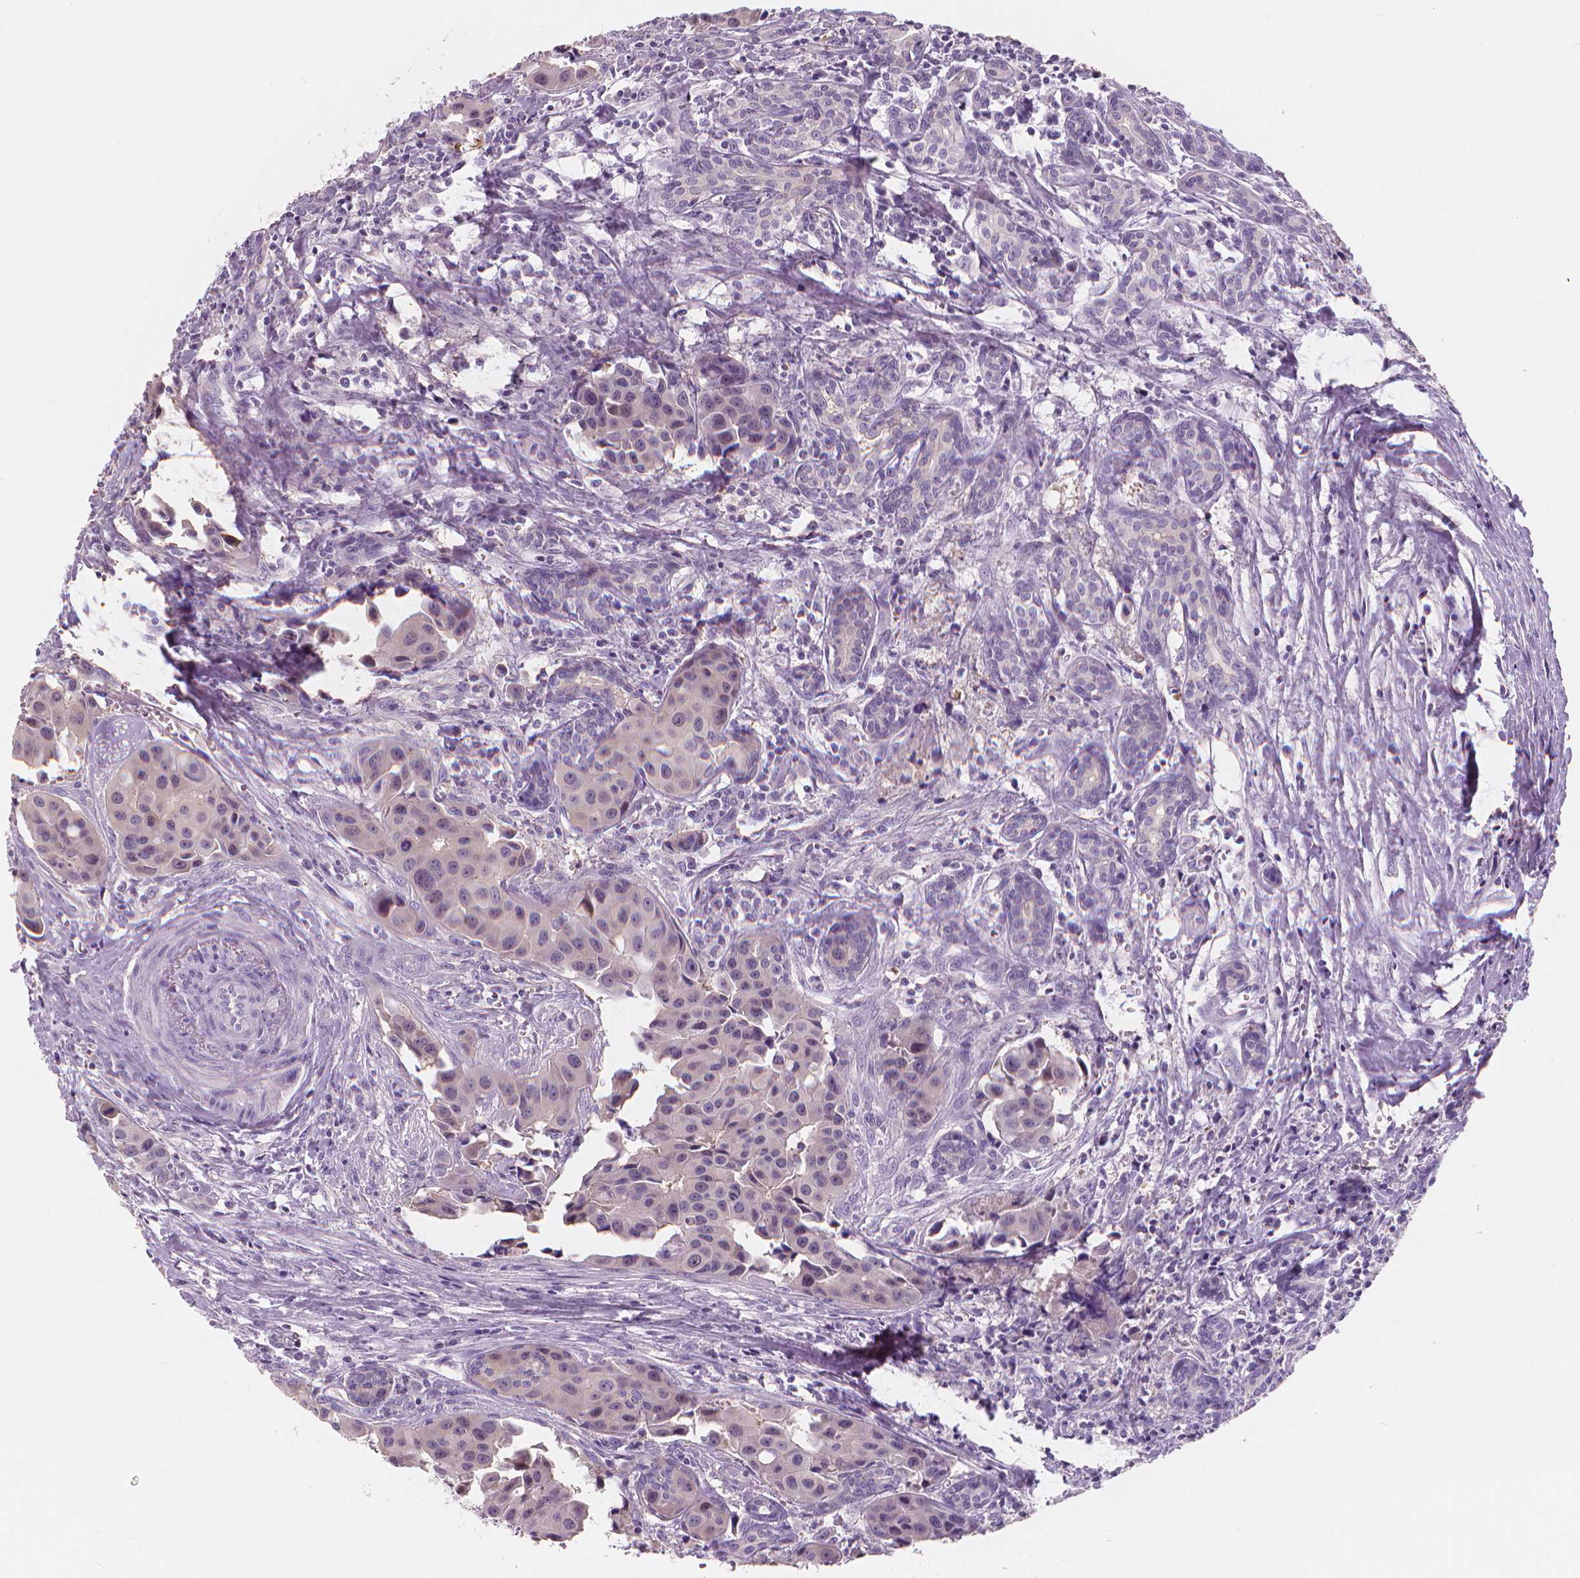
{"staining": {"intensity": "negative", "quantity": "none", "location": "none"}, "tissue": "head and neck cancer", "cell_type": "Tumor cells", "image_type": "cancer", "snomed": [{"axis": "morphology", "description": "Adenocarcinoma, NOS"}, {"axis": "topography", "description": "Head-Neck"}], "caption": "Immunohistochemistry (IHC) of head and neck cancer (adenocarcinoma) displays no expression in tumor cells.", "gene": "APOA4", "patient": {"sex": "male", "age": 76}}